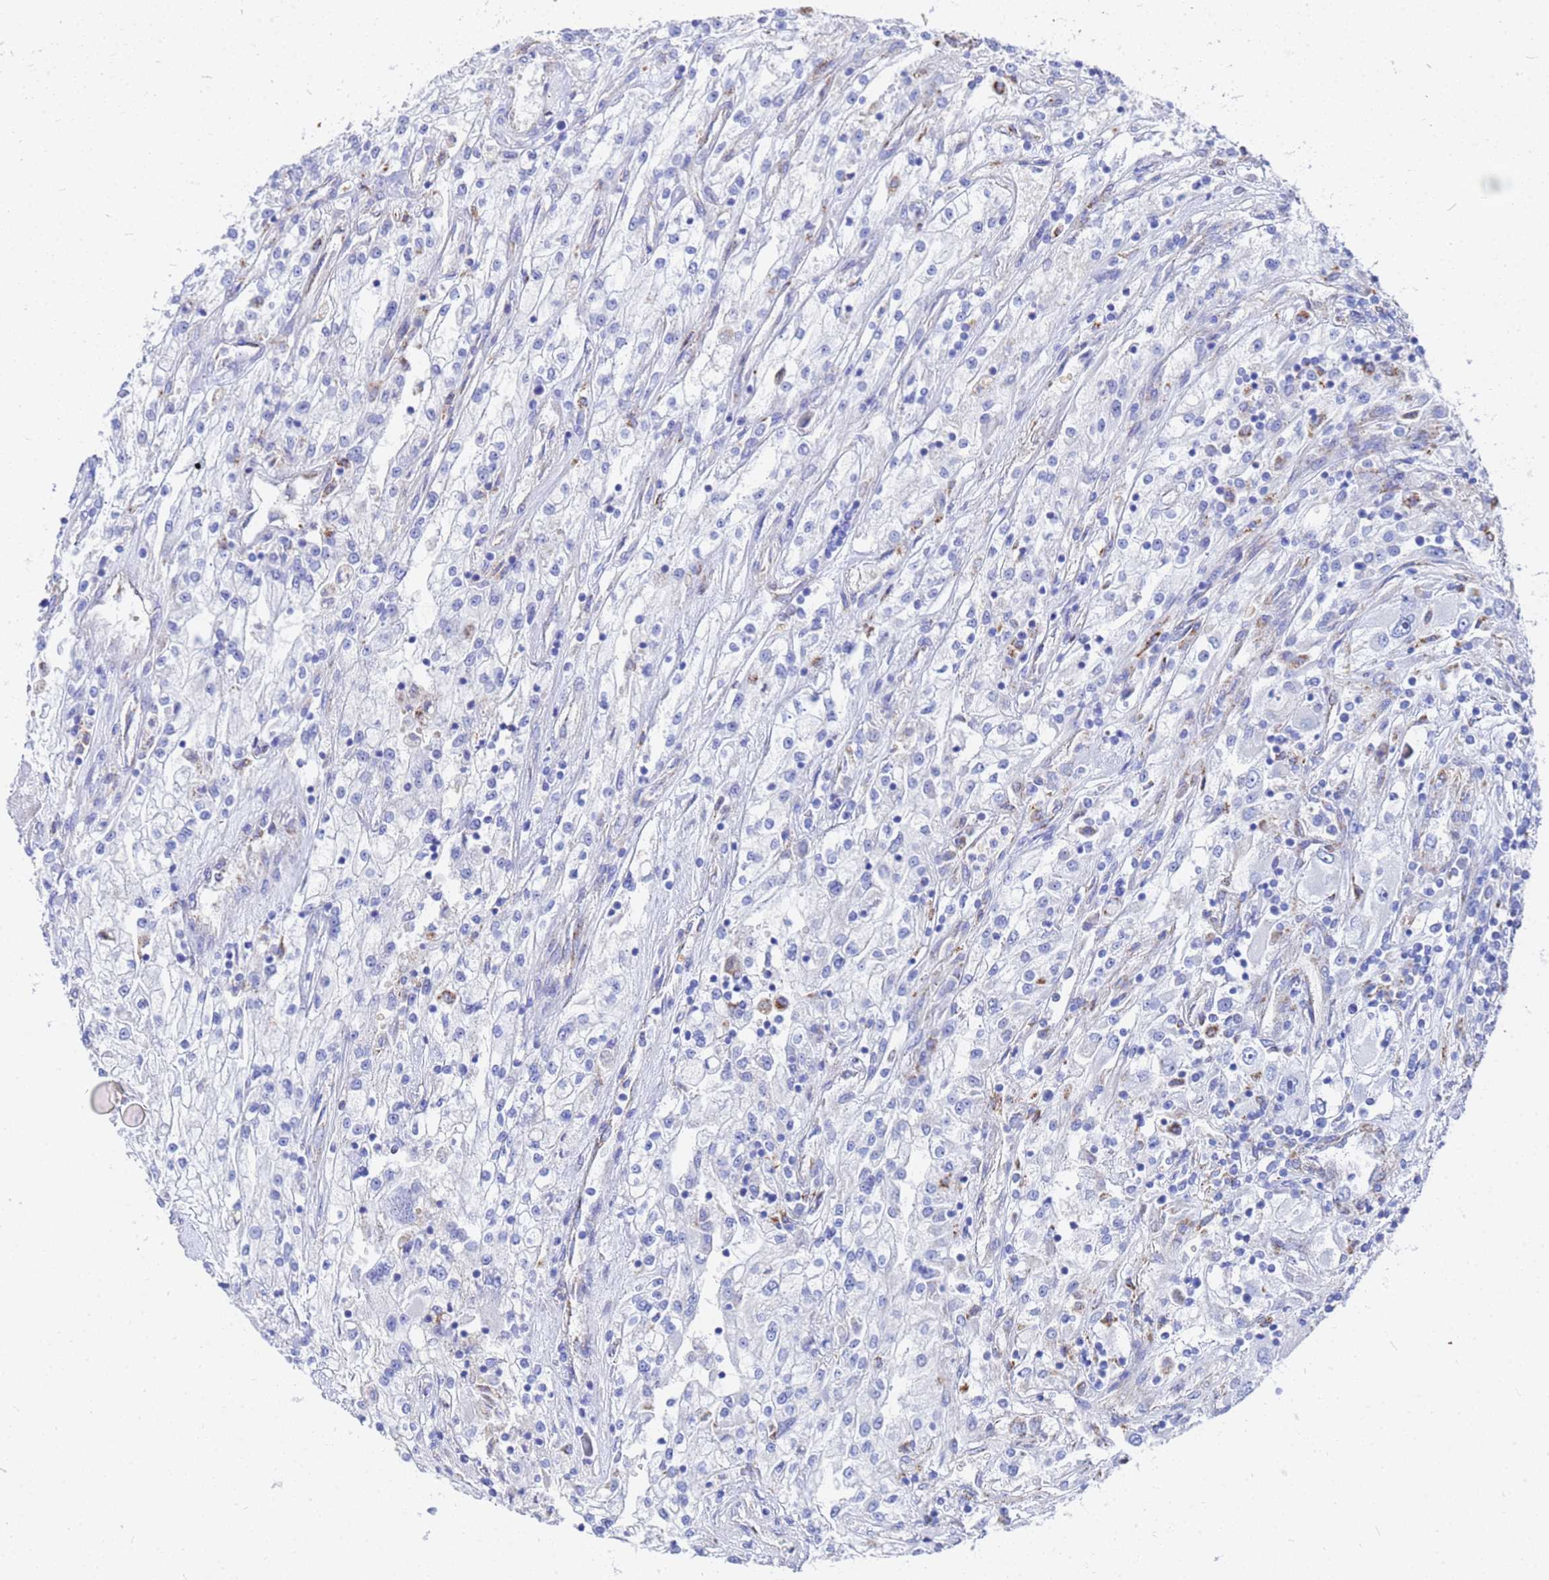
{"staining": {"intensity": "negative", "quantity": "none", "location": "none"}, "tissue": "renal cancer", "cell_type": "Tumor cells", "image_type": "cancer", "snomed": [{"axis": "morphology", "description": "Adenocarcinoma, NOS"}, {"axis": "topography", "description": "Kidney"}], "caption": "The micrograph demonstrates no staining of tumor cells in adenocarcinoma (renal).", "gene": "ZNF26", "patient": {"sex": "female", "age": 52}}